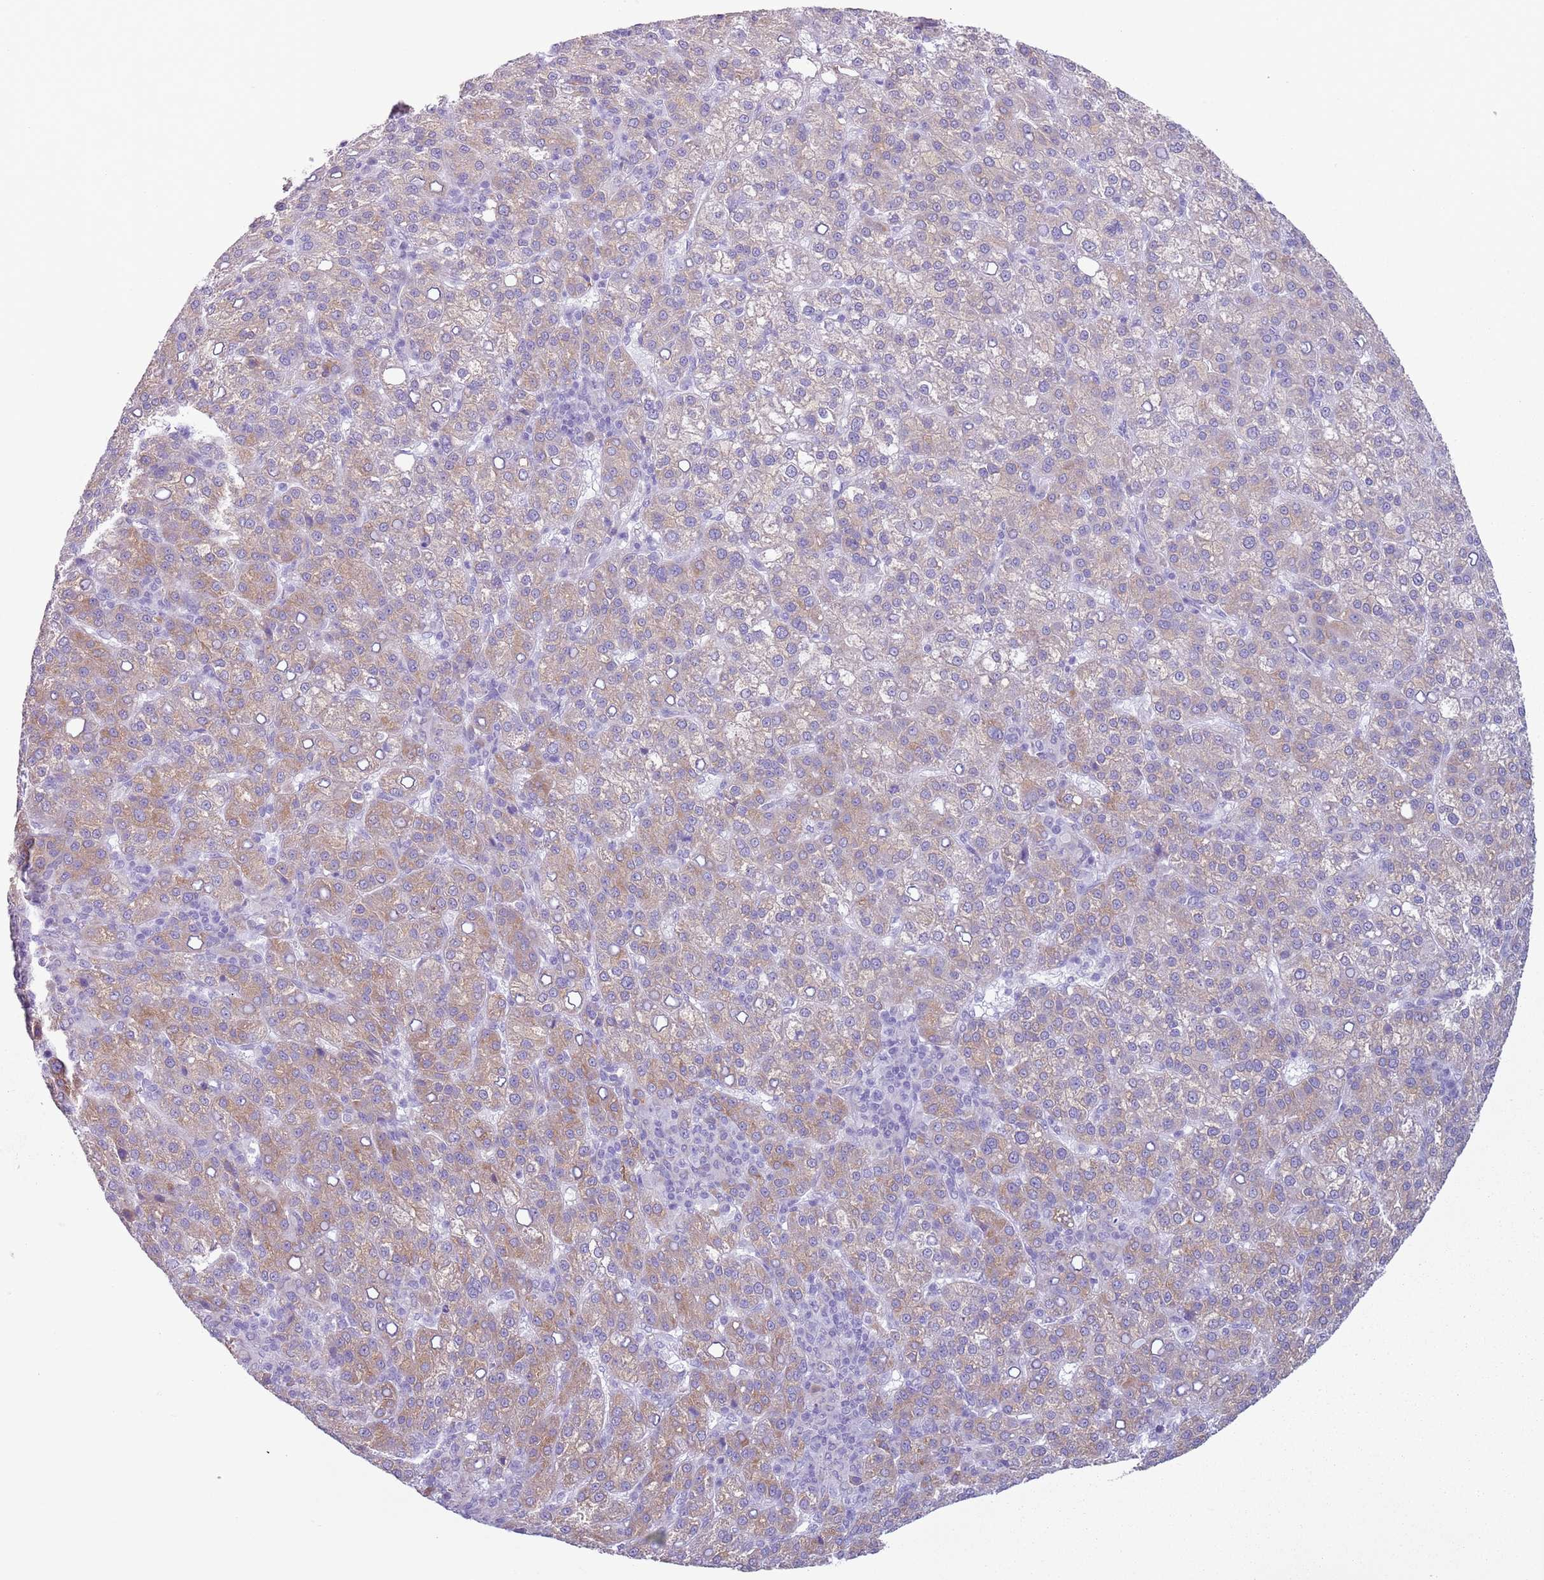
{"staining": {"intensity": "moderate", "quantity": "25%-75%", "location": "cytoplasmic/membranous"}, "tissue": "liver cancer", "cell_type": "Tumor cells", "image_type": "cancer", "snomed": [{"axis": "morphology", "description": "Carcinoma, Hepatocellular, NOS"}, {"axis": "topography", "description": "Liver"}], "caption": "Immunohistochemical staining of human liver cancer (hepatocellular carcinoma) shows medium levels of moderate cytoplasmic/membranous protein staining in approximately 25%-75% of tumor cells.", "gene": "HYOU1", "patient": {"sex": "female", "age": 58}}